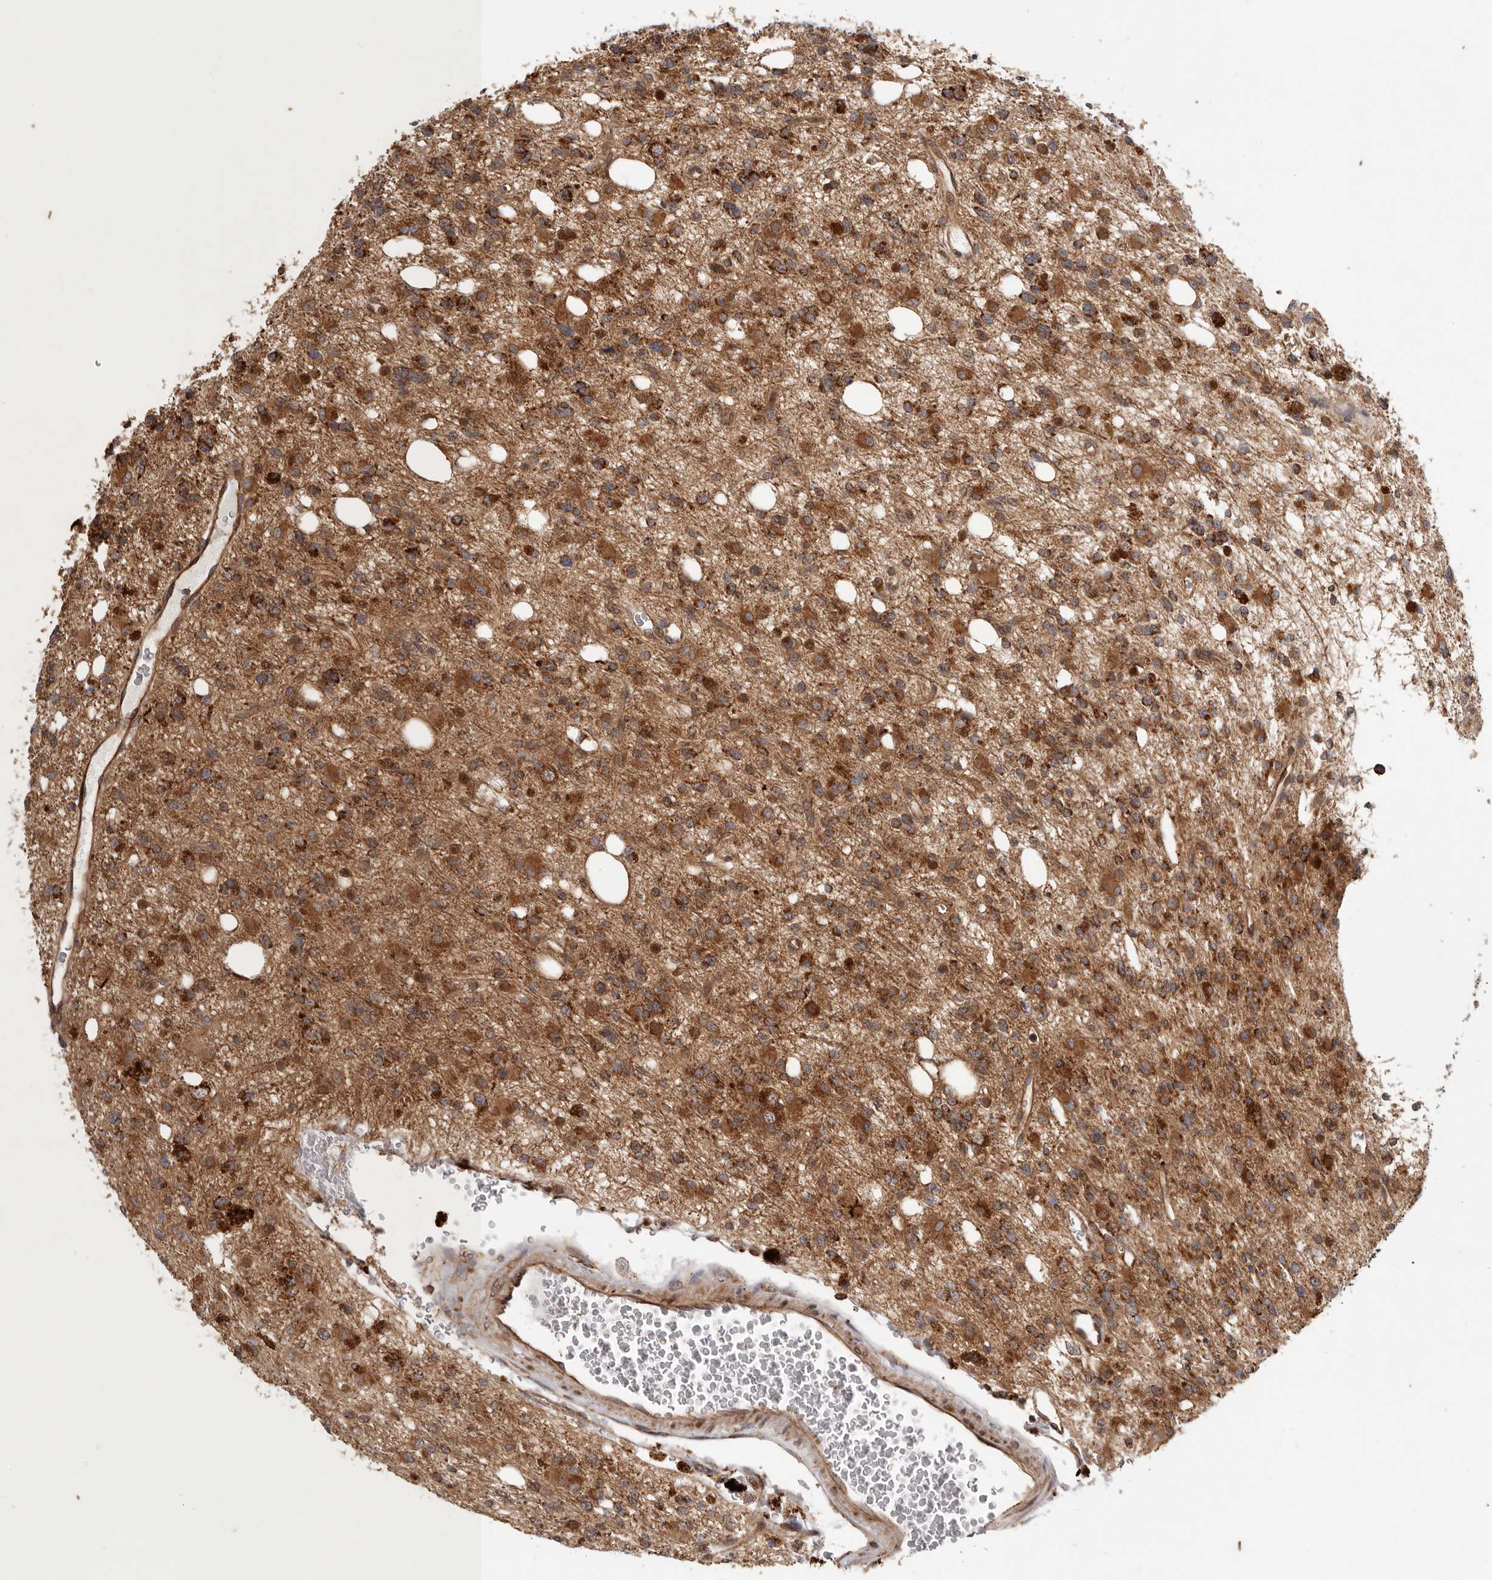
{"staining": {"intensity": "strong", "quantity": ">75%", "location": "cytoplasmic/membranous"}, "tissue": "glioma", "cell_type": "Tumor cells", "image_type": "cancer", "snomed": [{"axis": "morphology", "description": "Glioma, malignant, High grade"}, {"axis": "topography", "description": "Brain"}], "caption": "The immunohistochemical stain shows strong cytoplasmic/membranous expression in tumor cells of malignant glioma (high-grade) tissue.", "gene": "MRPS10", "patient": {"sex": "female", "age": 62}}